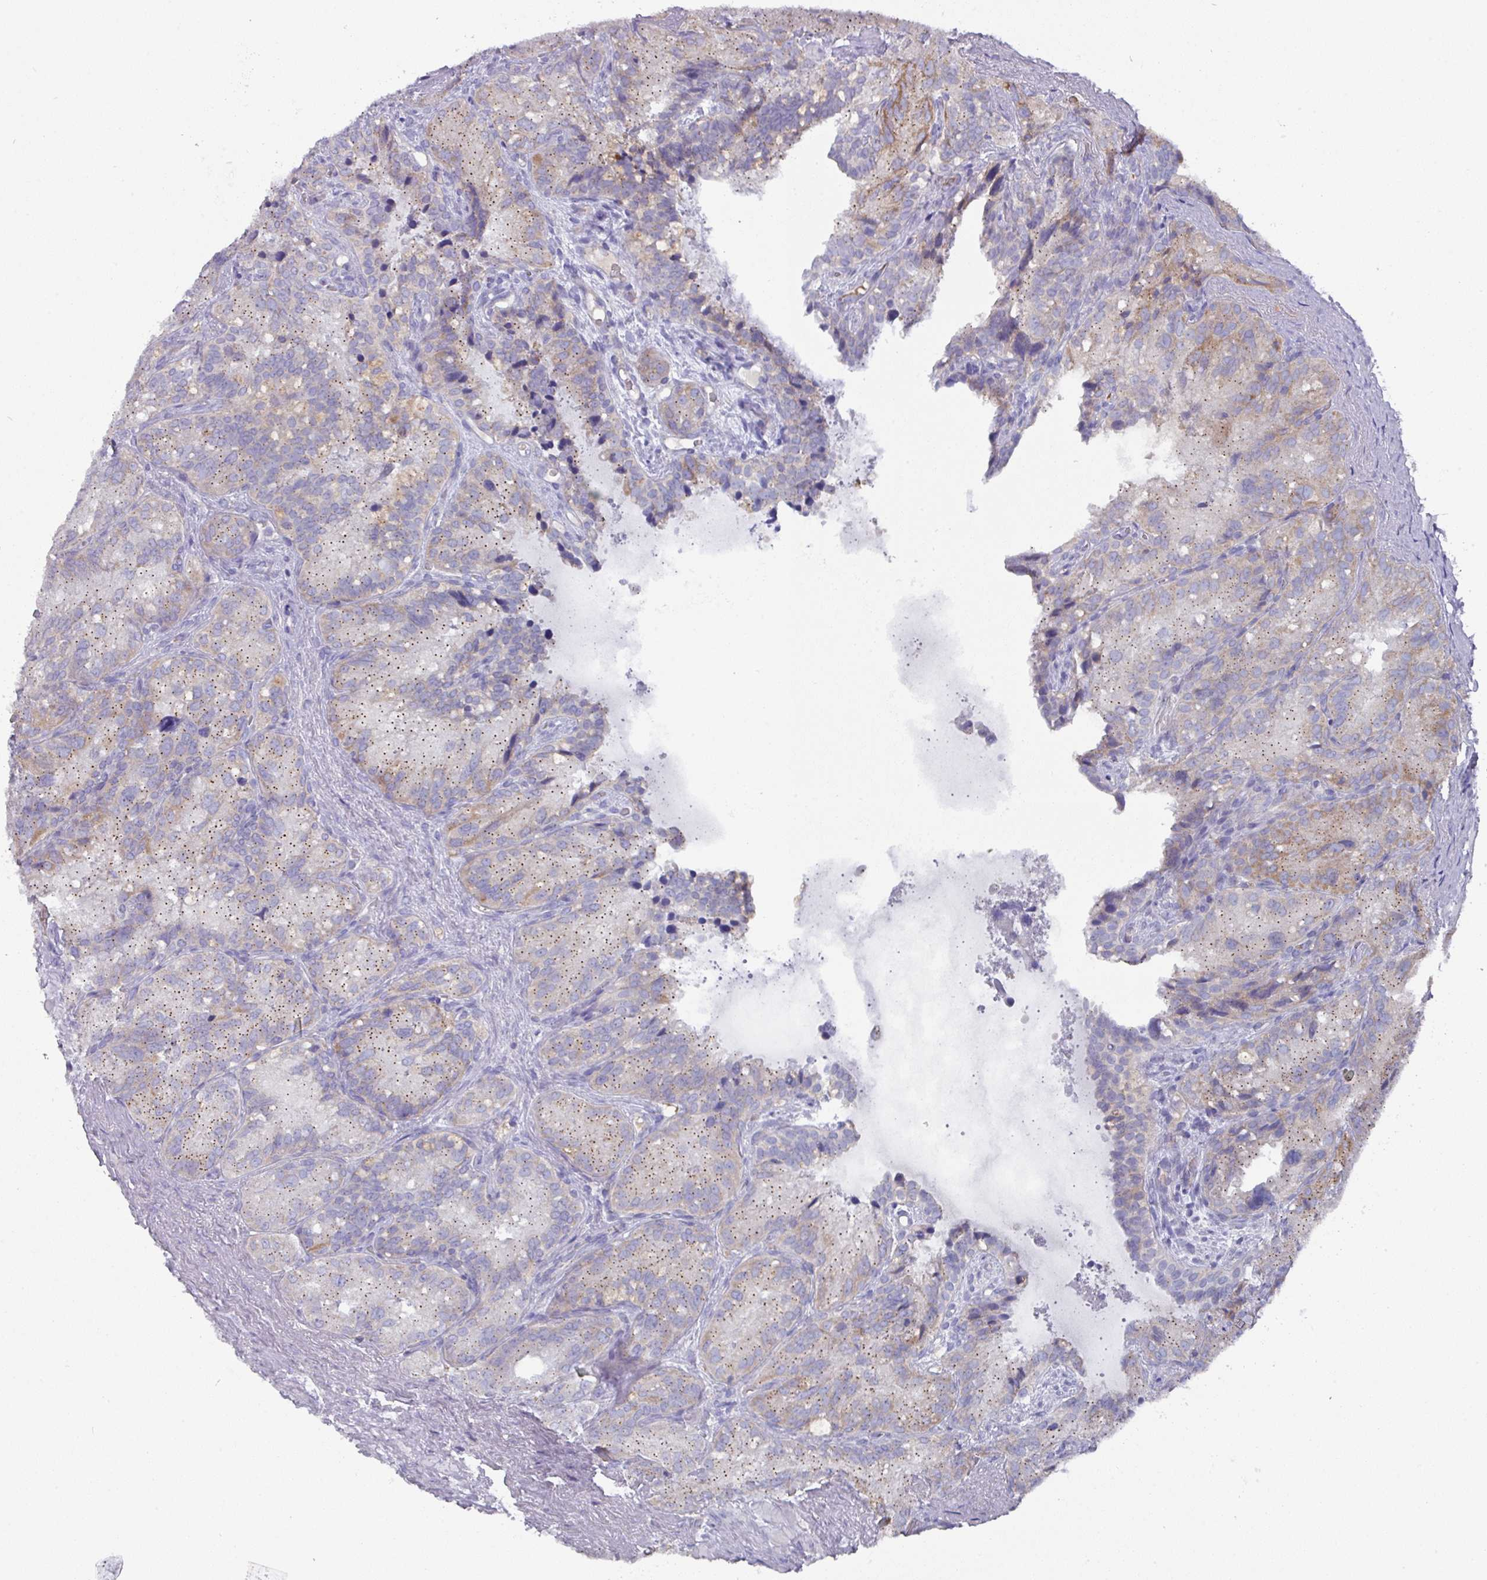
{"staining": {"intensity": "moderate", "quantity": "25%-75%", "location": "cytoplasmic/membranous"}, "tissue": "seminal vesicle", "cell_type": "Glandular cells", "image_type": "normal", "snomed": [{"axis": "morphology", "description": "Normal tissue, NOS"}, {"axis": "topography", "description": "Seminal veicle"}], "caption": "Seminal vesicle stained with immunohistochemistry exhibits moderate cytoplasmic/membranous expression in about 25%-75% of glandular cells. The staining was performed using DAB to visualize the protein expression in brown, while the nuclei were stained in blue with hematoxylin (Magnification: 20x).", "gene": "IL4R", "patient": {"sex": "male", "age": 69}}